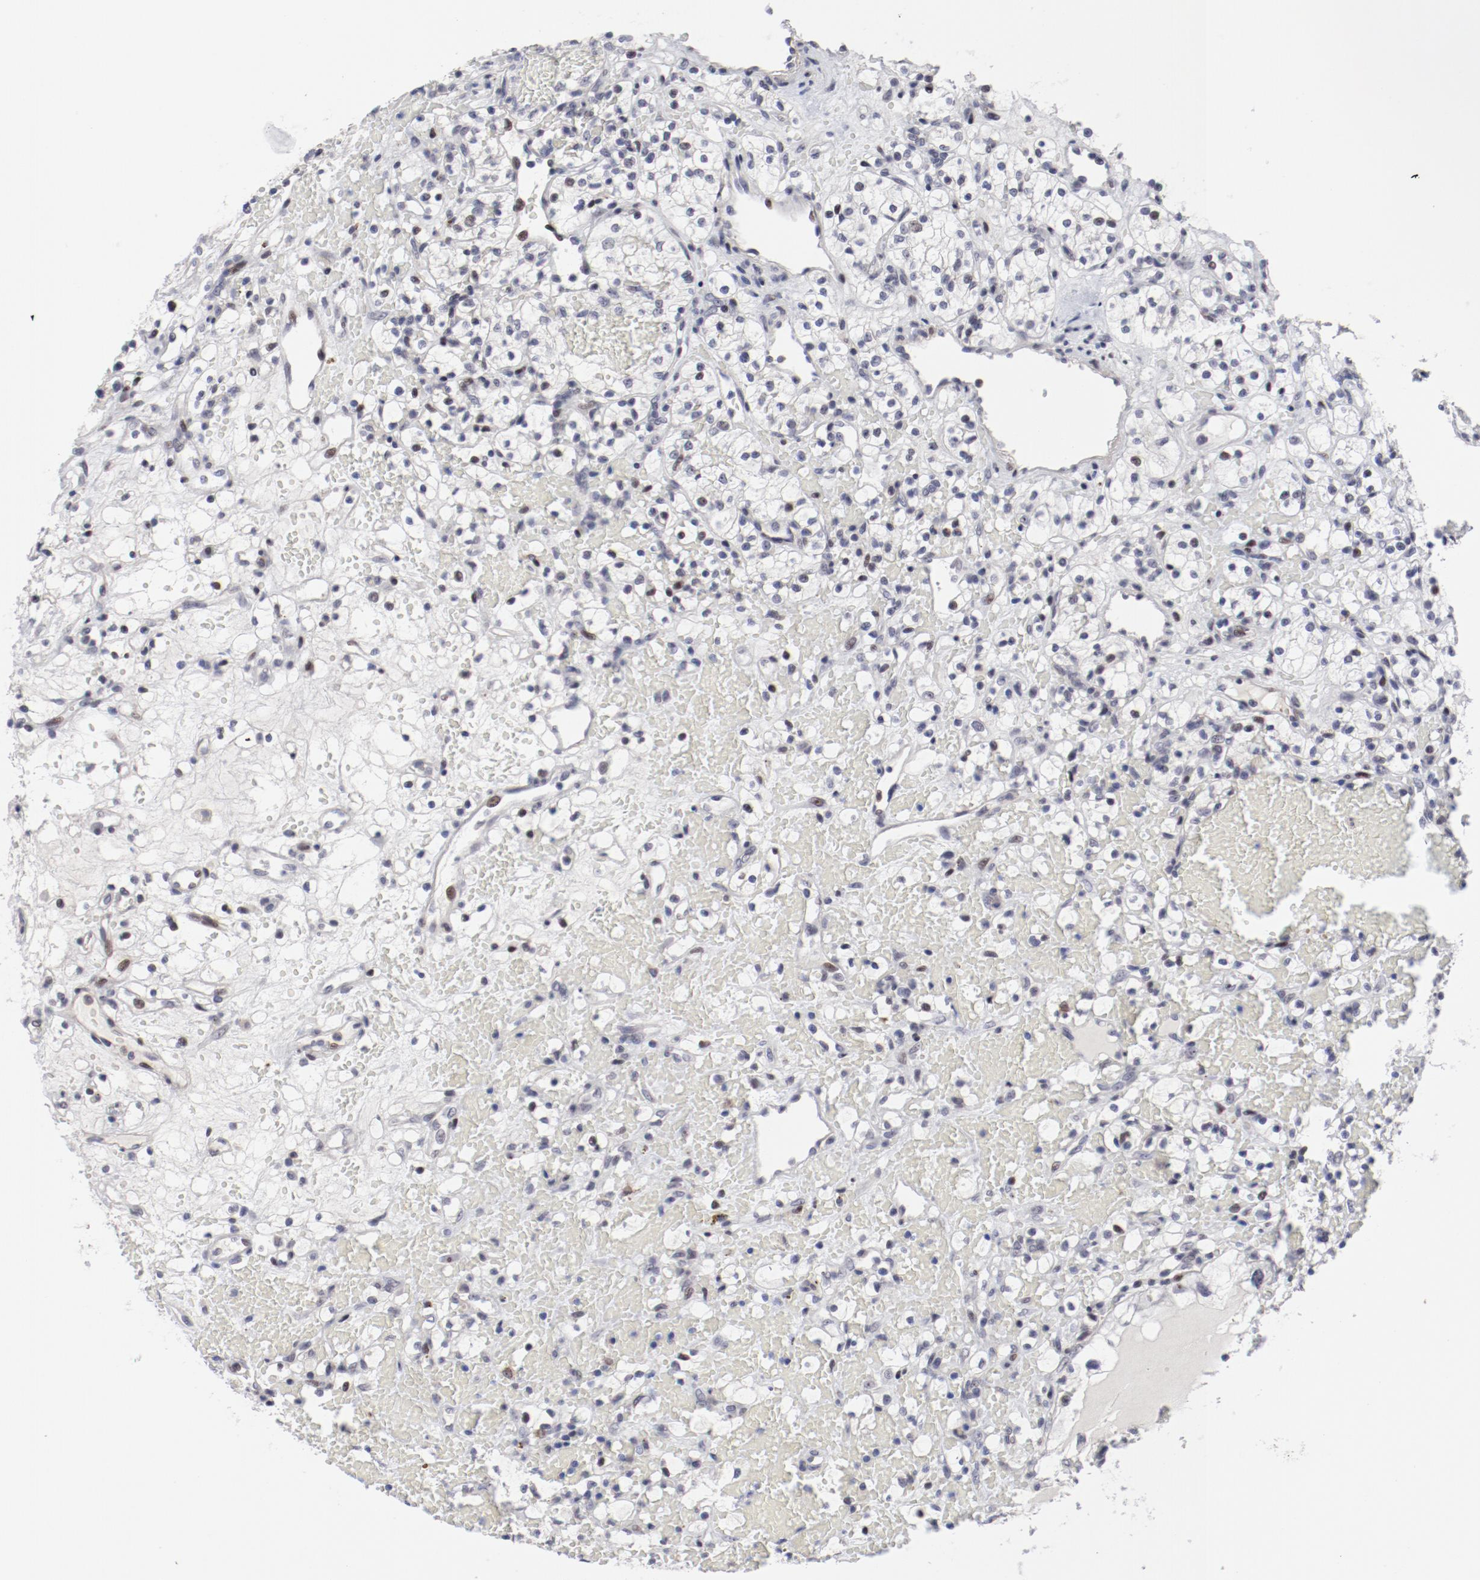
{"staining": {"intensity": "negative", "quantity": "none", "location": "none"}, "tissue": "renal cancer", "cell_type": "Tumor cells", "image_type": "cancer", "snomed": [{"axis": "morphology", "description": "Adenocarcinoma, NOS"}, {"axis": "topography", "description": "Kidney"}], "caption": "This is a histopathology image of immunohistochemistry (IHC) staining of adenocarcinoma (renal), which shows no staining in tumor cells.", "gene": "FSCB", "patient": {"sex": "female", "age": 60}}